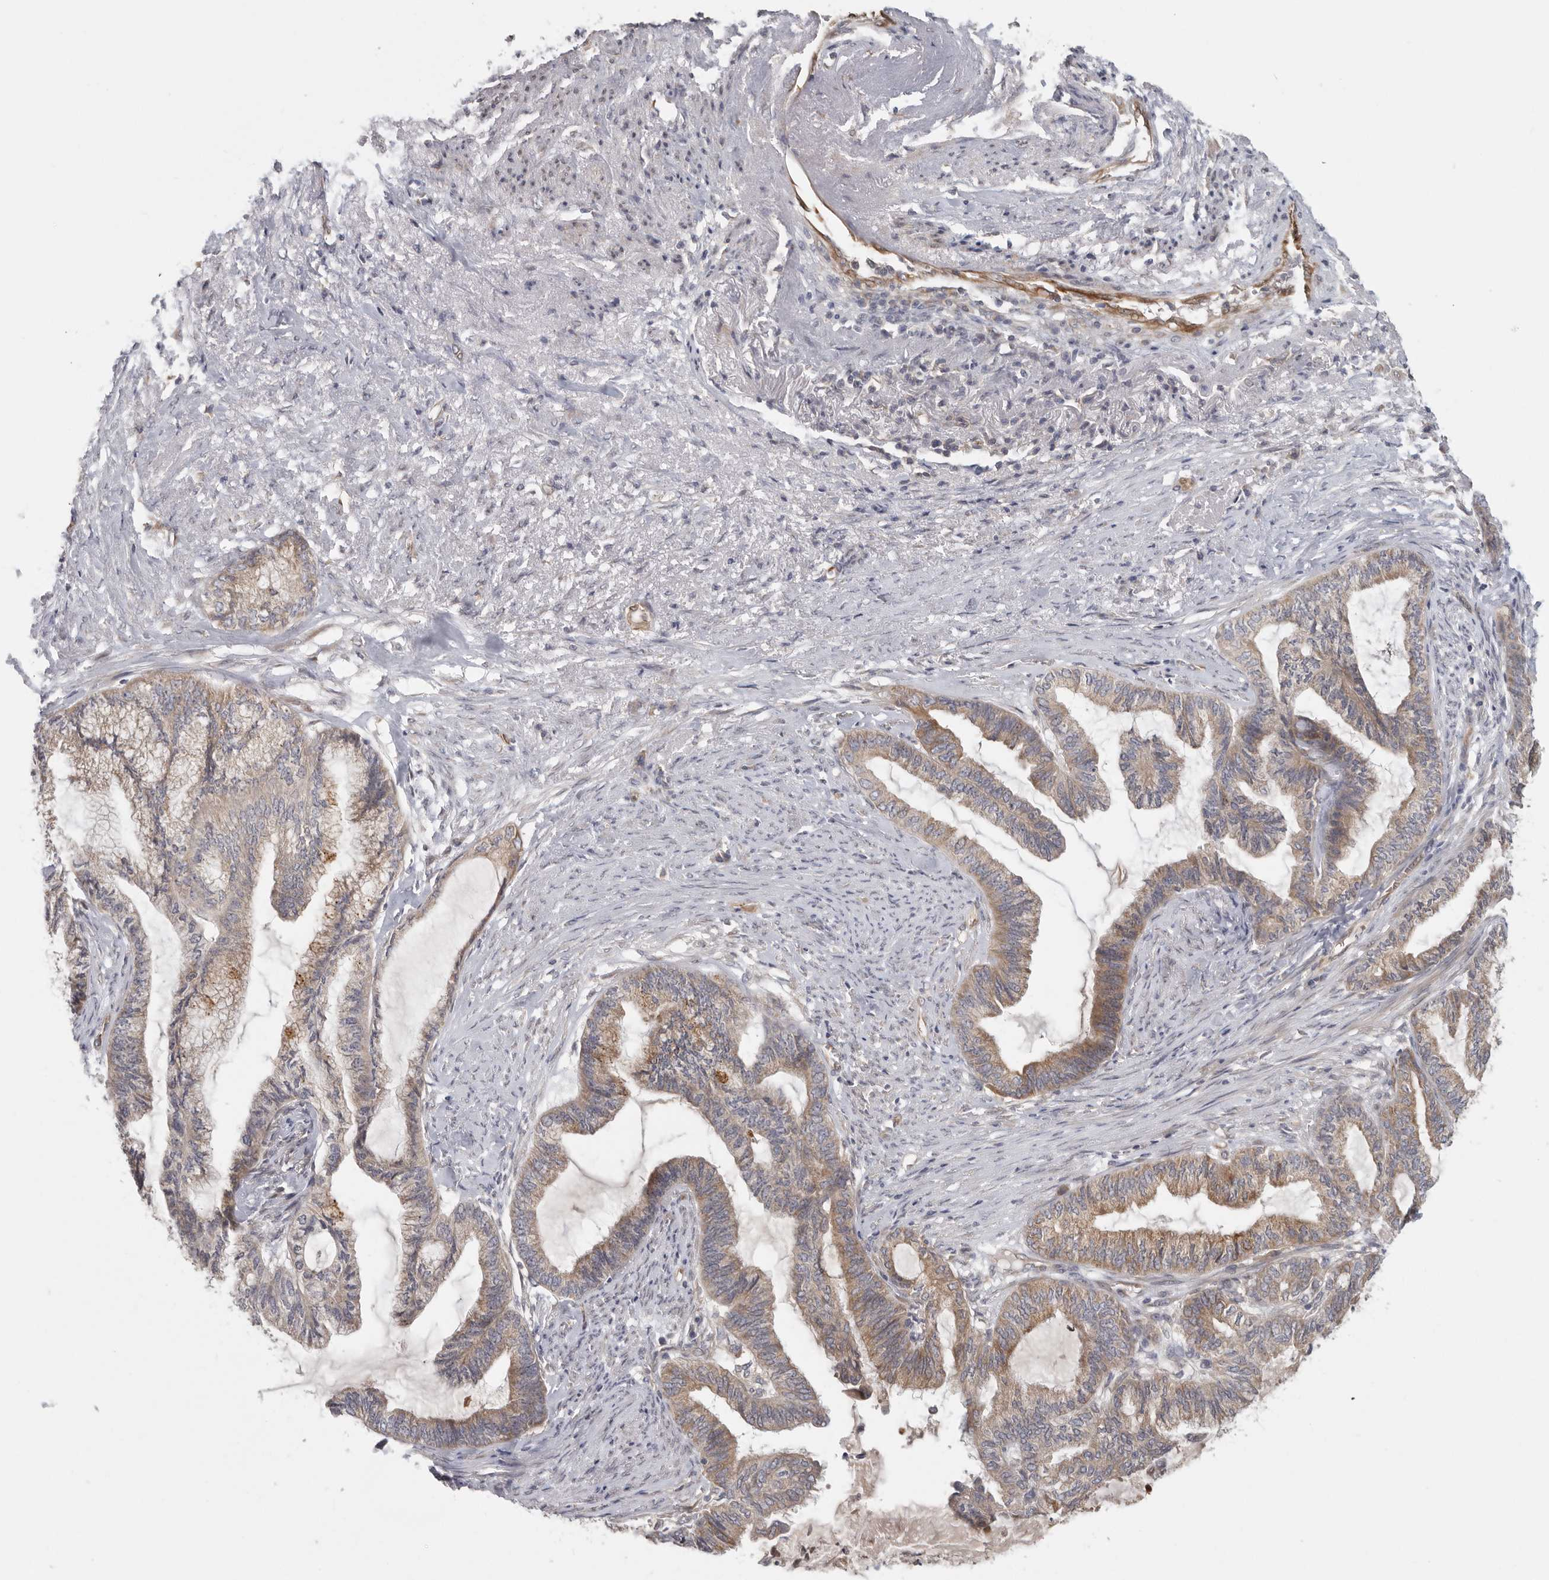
{"staining": {"intensity": "moderate", "quantity": ">75%", "location": "cytoplasmic/membranous"}, "tissue": "endometrial cancer", "cell_type": "Tumor cells", "image_type": "cancer", "snomed": [{"axis": "morphology", "description": "Adenocarcinoma, NOS"}, {"axis": "topography", "description": "Endometrium"}], "caption": "An immunohistochemistry micrograph of neoplastic tissue is shown. Protein staining in brown shows moderate cytoplasmic/membranous positivity in endometrial cancer within tumor cells.", "gene": "BCAP29", "patient": {"sex": "female", "age": 86}}